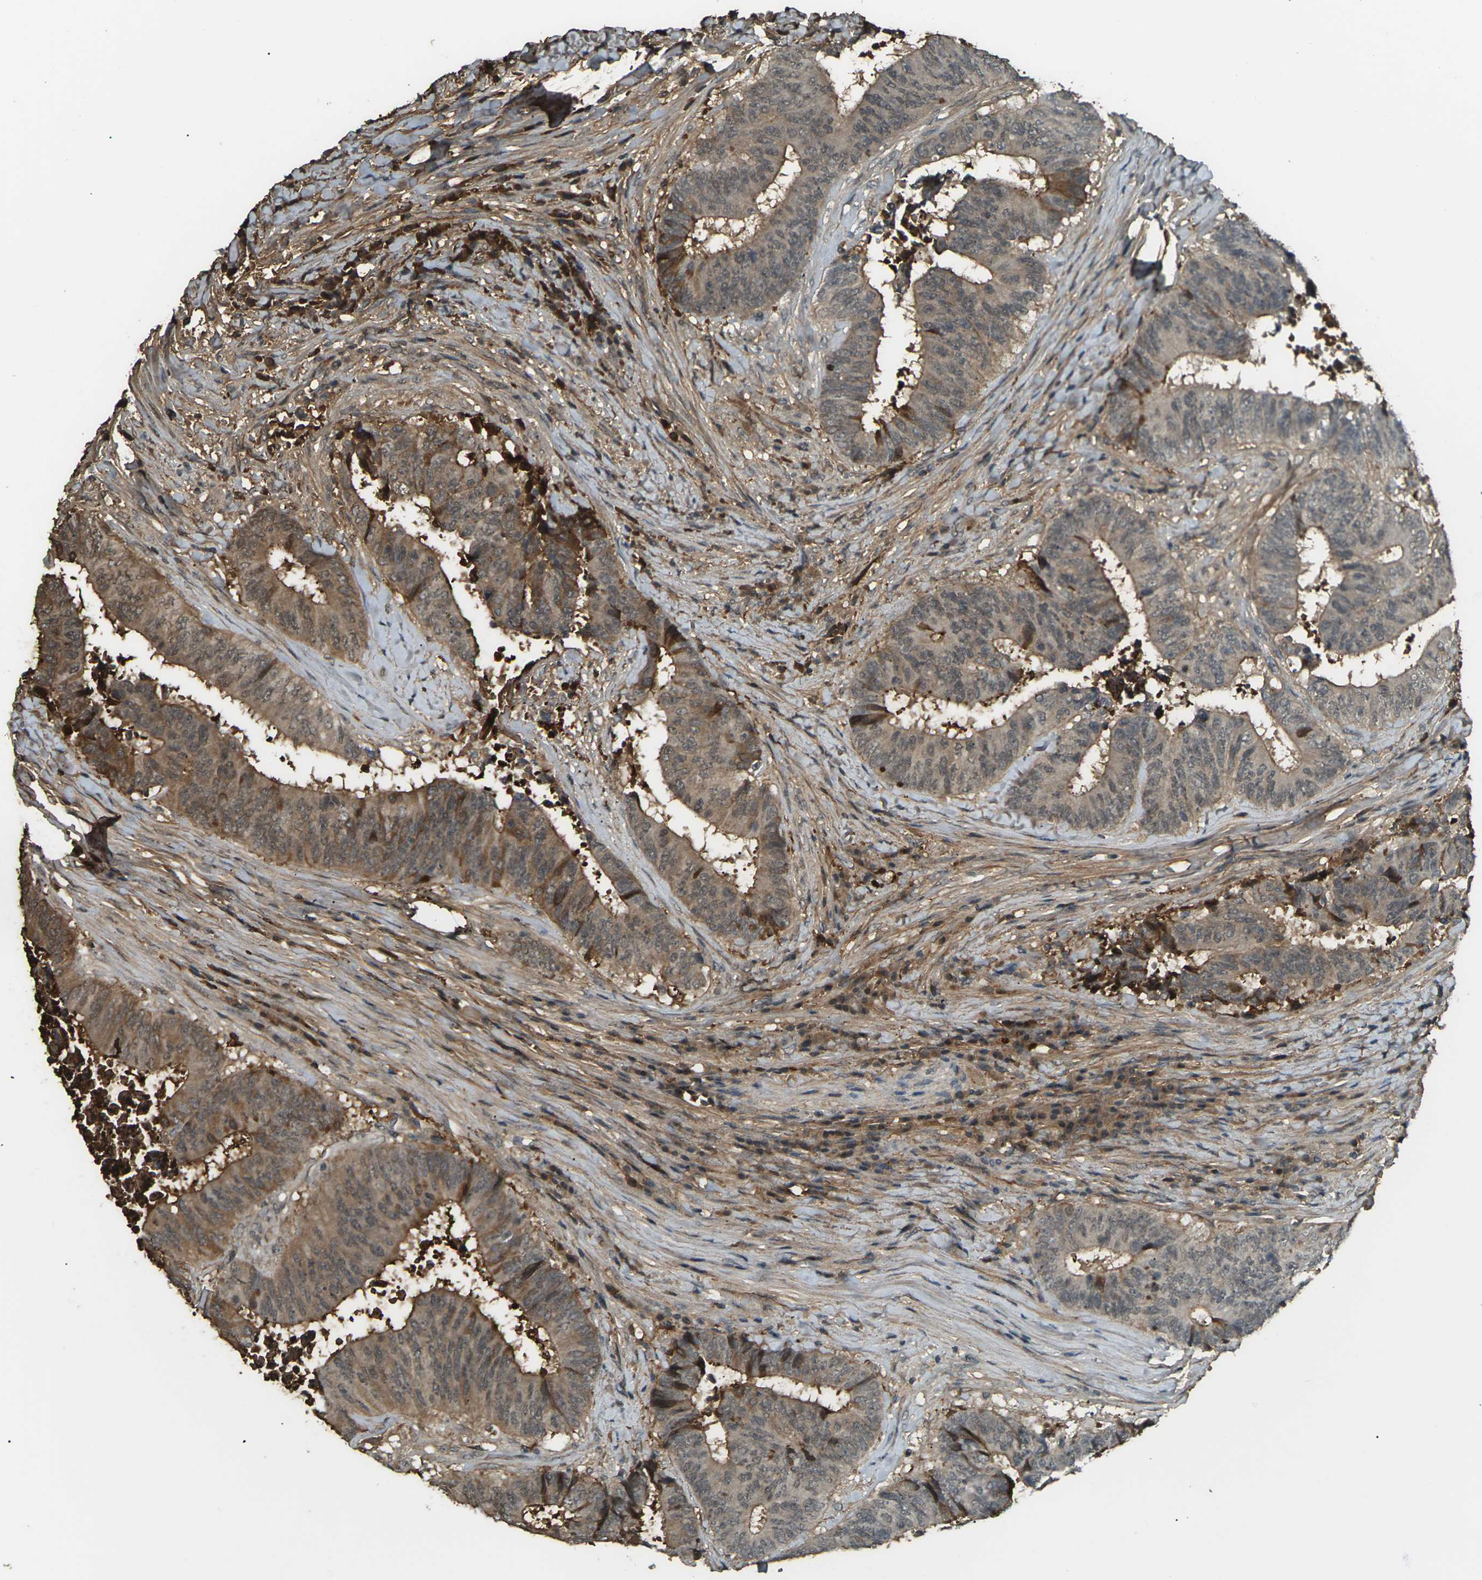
{"staining": {"intensity": "moderate", "quantity": "25%-75%", "location": "cytoplasmic/membranous"}, "tissue": "colorectal cancer", "cell_type": "Tumor cells", "image_type": "cancer", "snomed": [{"axis": "morphology", "description": "Adenocarcinoma, NOS"}, {"axis": "topography", "description": "Rectum"}], "caption": "Adenocarcinoma (colorectal) stained with a brown dye displays moderate cytoplasmic/membranous positive positivity in approximately 25%-75% of tumor cells.", "gene": "CYP1B1", "patient": {"sex": "male", "age": 72}}